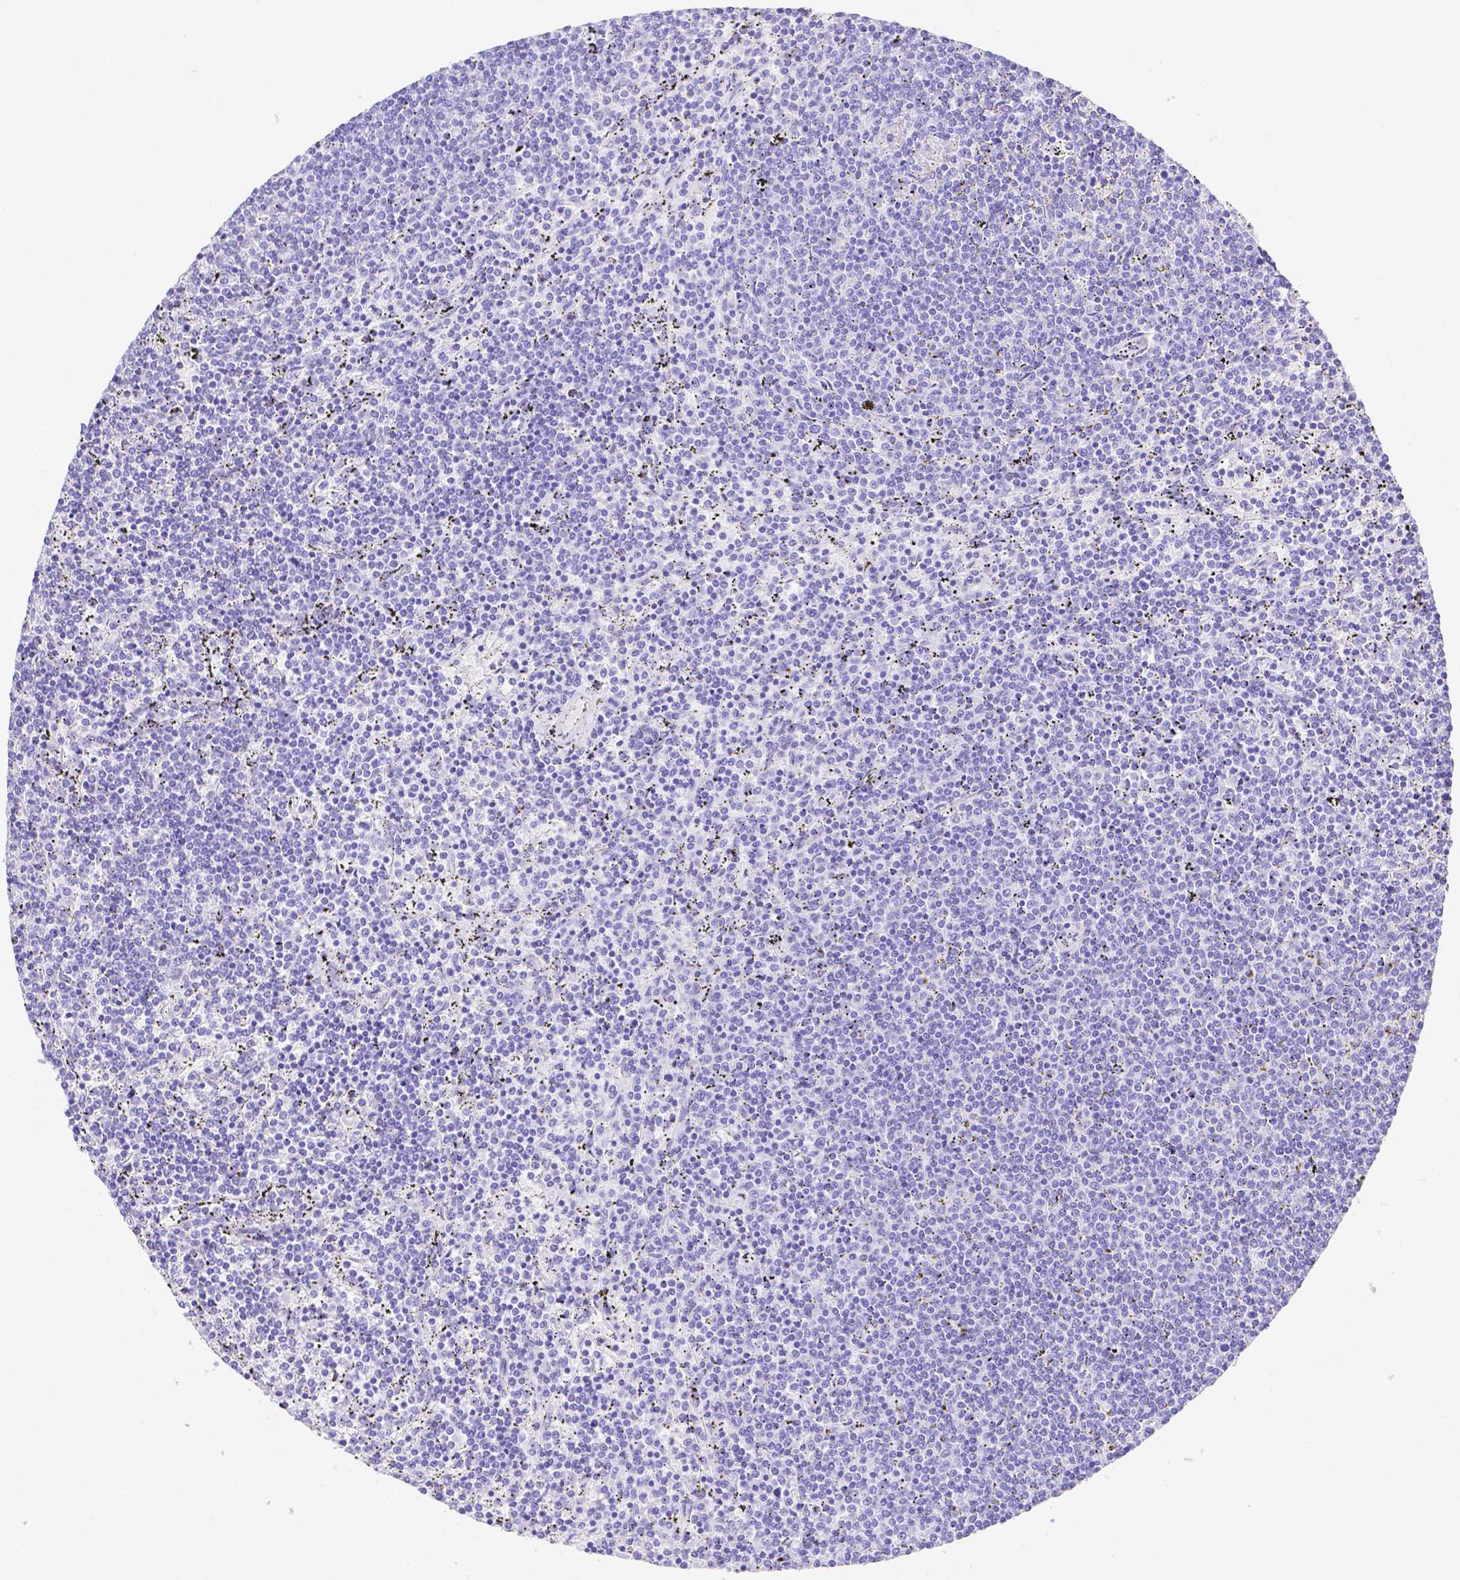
{"staining": {"intensity": "negative", "quantity": "none", "location": "none"}, "tissue": "lymphoma", "cell_type": "Tumor cells", "image_type": "cancer", "snomed": [{"axis": "morphology", "description": "Malignant lymphoma, non-Hodgkin's type, Low grade"}, {"axis": "topography", "description": "Spleen"}], "caption": "This photomicrograph is of lymphoma stained with immunohistochemistry (IHC) to label a protein in brown with the nuclei are counter-stained blue. There is no expression in tumor cells. Nuclei are stained in blue.", "gene": "SMR3A", "patient": {"sex": "female", "age": 50}}